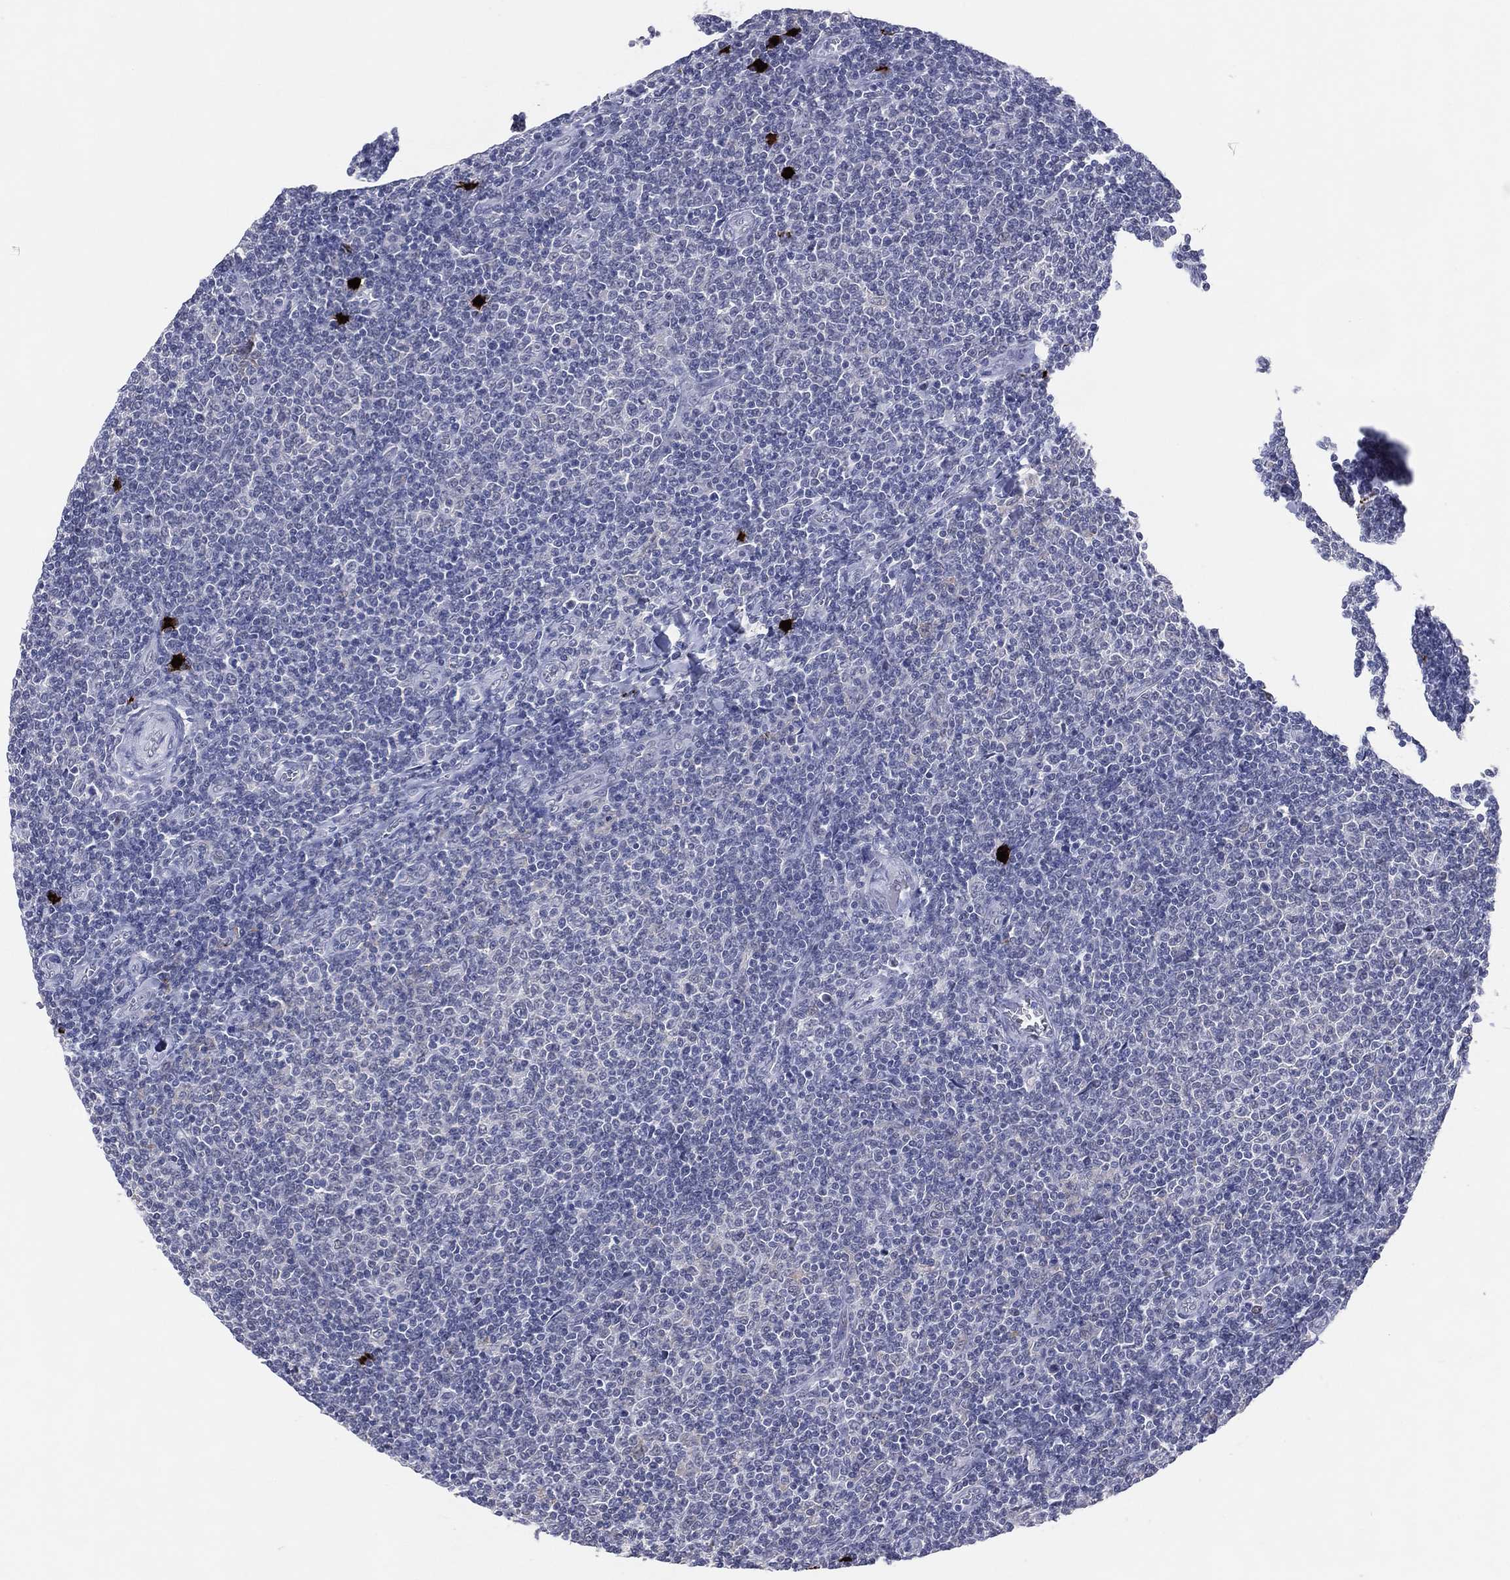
{"staining": {"intensity": "negative", "quantity": "none", "location": "none"}, "tissue": "lymphoma", "cell_type": "Tumor cells", "image_type": "cancer", "snomed": [{"axis": "morphology", "description": "Malignant lymphoma, non-Hodgkin's type, Low grade"}, {"axis": "topography", "description": "Lymph node"}], "caption": "IHC histopathology image of neoplastic tissue: human lymphoma stained with DAB demonstrates no significant protein expression in tumor cells.", "gene": "CFAP58", "patient": {"sex": "male", "age": 52}}